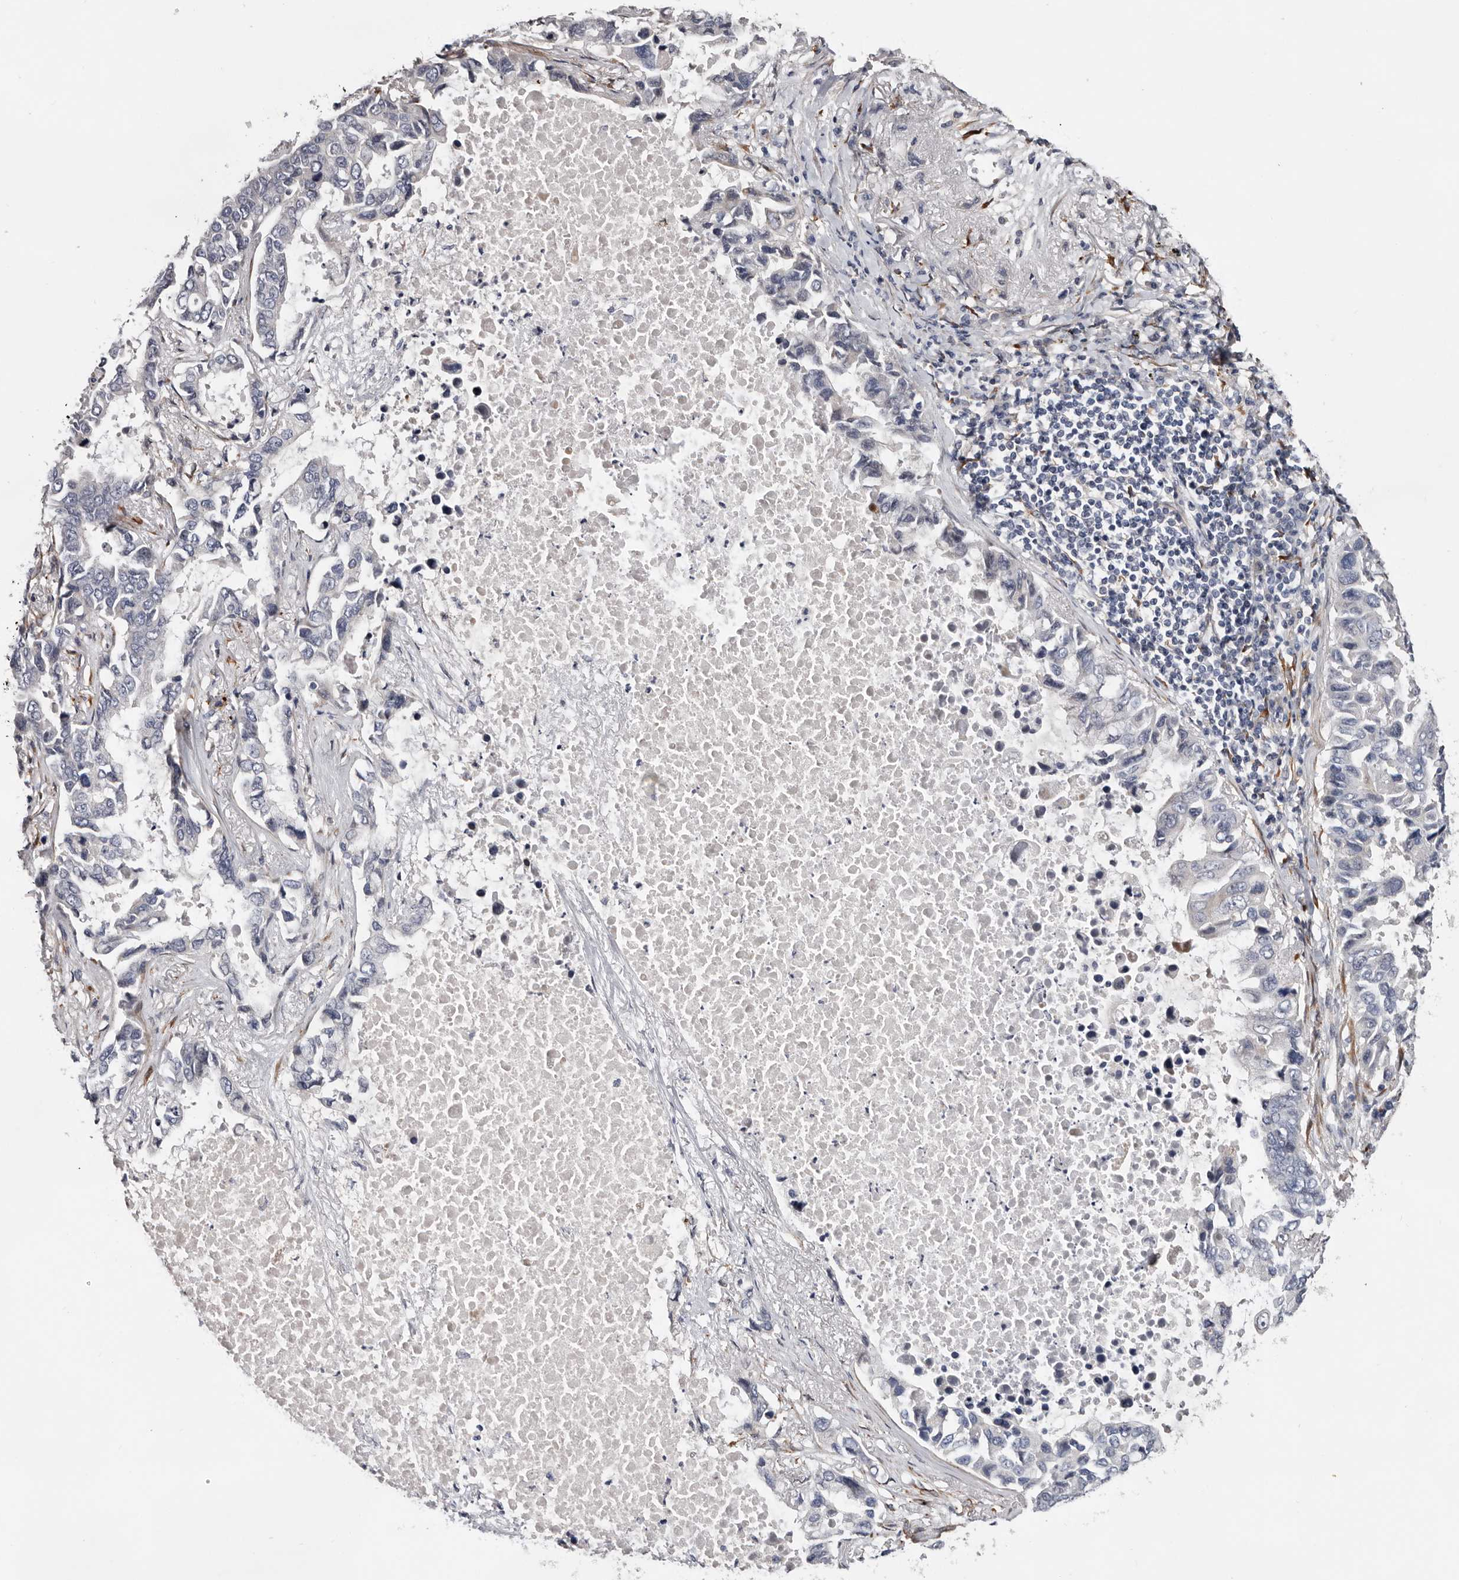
{"staining": {"intensity": "negative", "quantity": "none", "location": "none"}, "tissue": "lung cancer", "cell_type": "Tumor cells", "image_type": "cancer", "snomed": [{"axis": "morphology", "description": "Adenocarcinoma, NOS"}, {"axis": "topography", "description": "Lung"}], "caption": "This micrograph is of lung adenocarcinoma stained with immunohistochemistry (IHC) to label a protein in brown with the nuclei are counter-stained blue. There is no positivity in tumor cells.", "gene": "USH1C", "patient": {"sex": "male", "age": 64}}